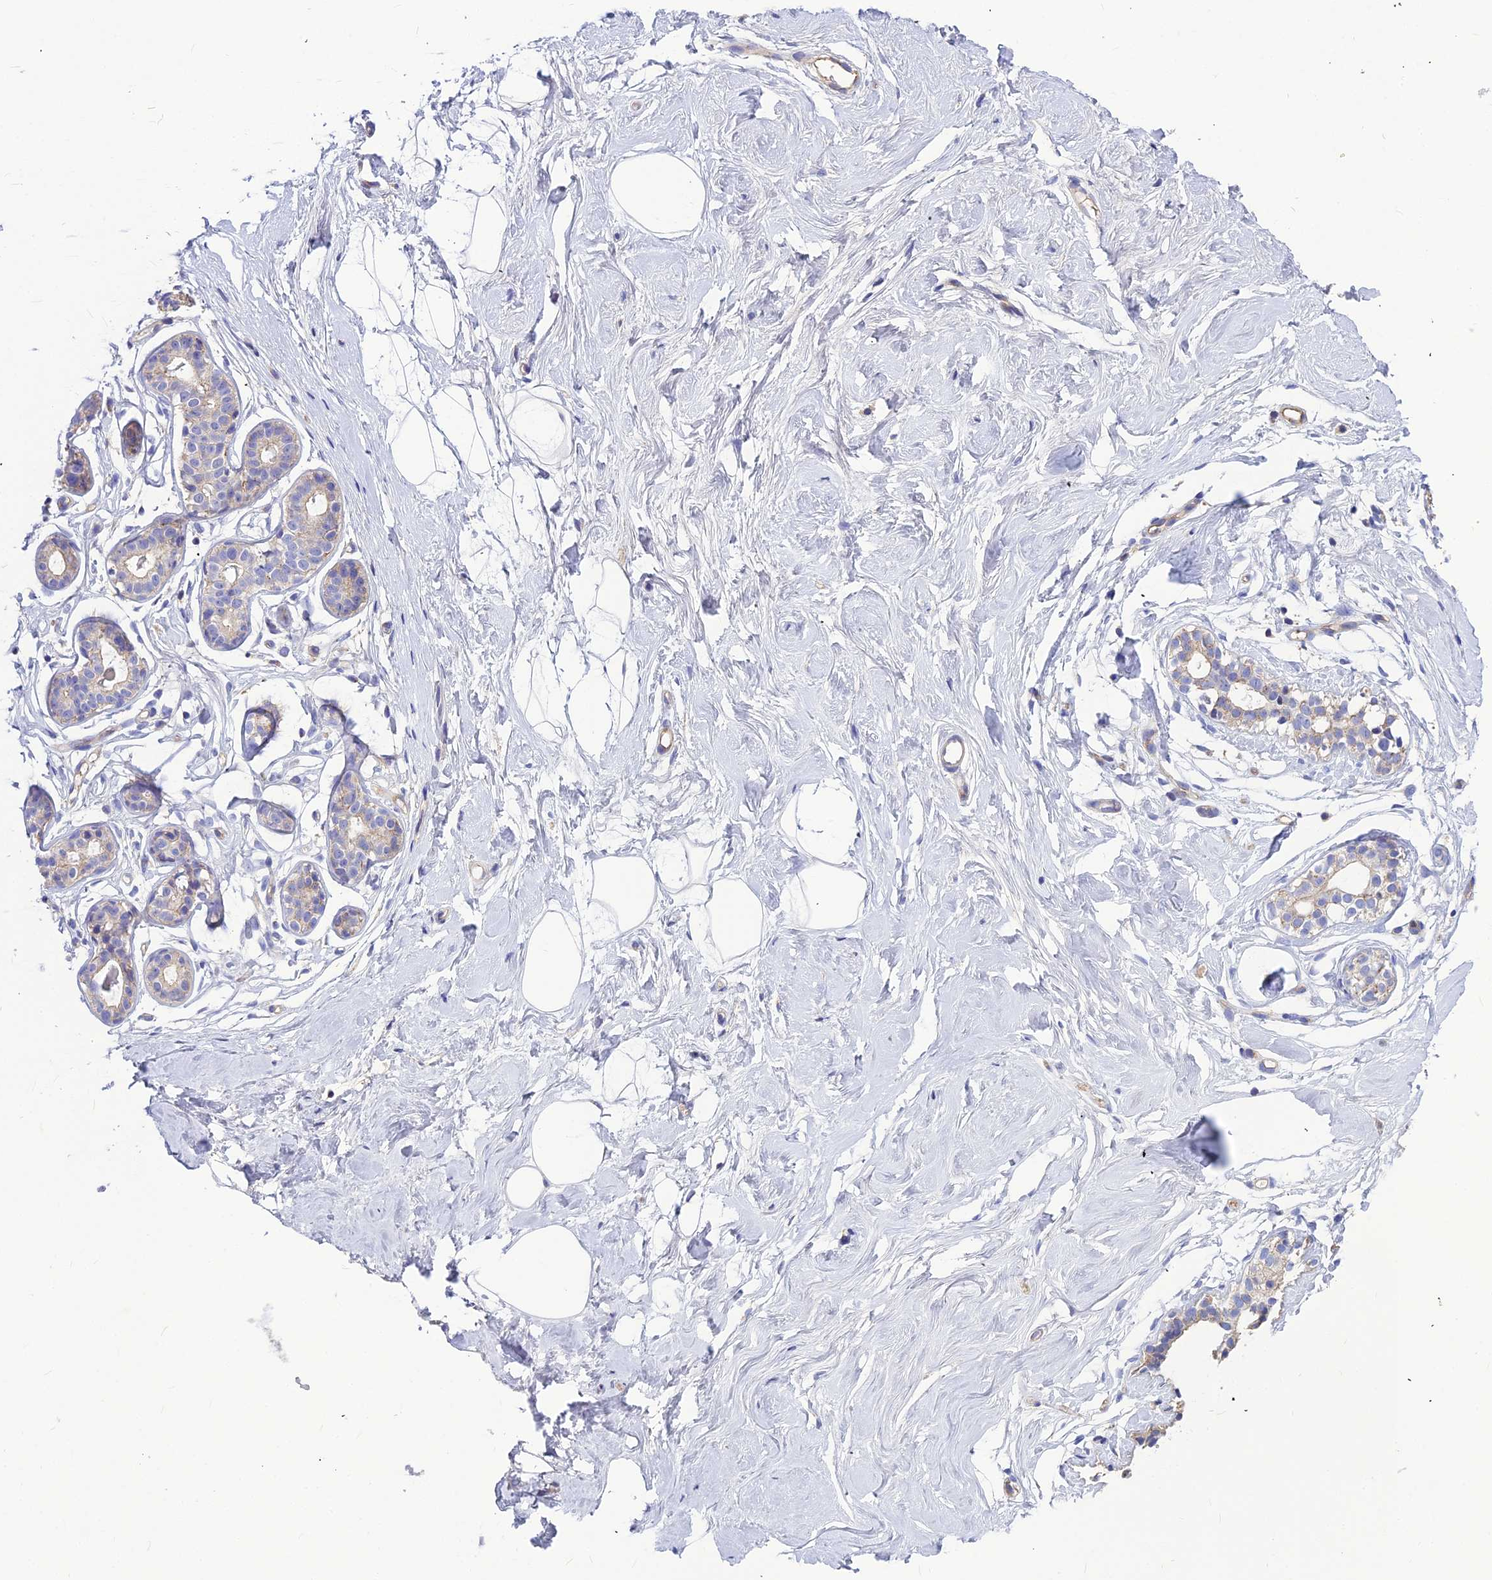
{"staining": {"intensity": "negative", "quantity": "none", "location": "none"}, "tissue": "breast", "cell_type": "Adipocytes", "image_type": "normal", "snomed": [{"axis": "morphology", "description": "Normal tissue, NOS"}, {"axis": "morphology", "description": "Adenoma, NOS"}, {"axis": "topography", "description": "Breast"}], "caption": "The histopathology image shows no significant staining in adipocytes of breast. The staining was performed using DAB (3,3'-diaminobenzidine) to visualize the protein expression in brown, while the nuclei were stained in blue with hematoxylin (Magnification: 20x).", "gene": "ASPHD1", "patient": {"sex": "female", "age": 23}}